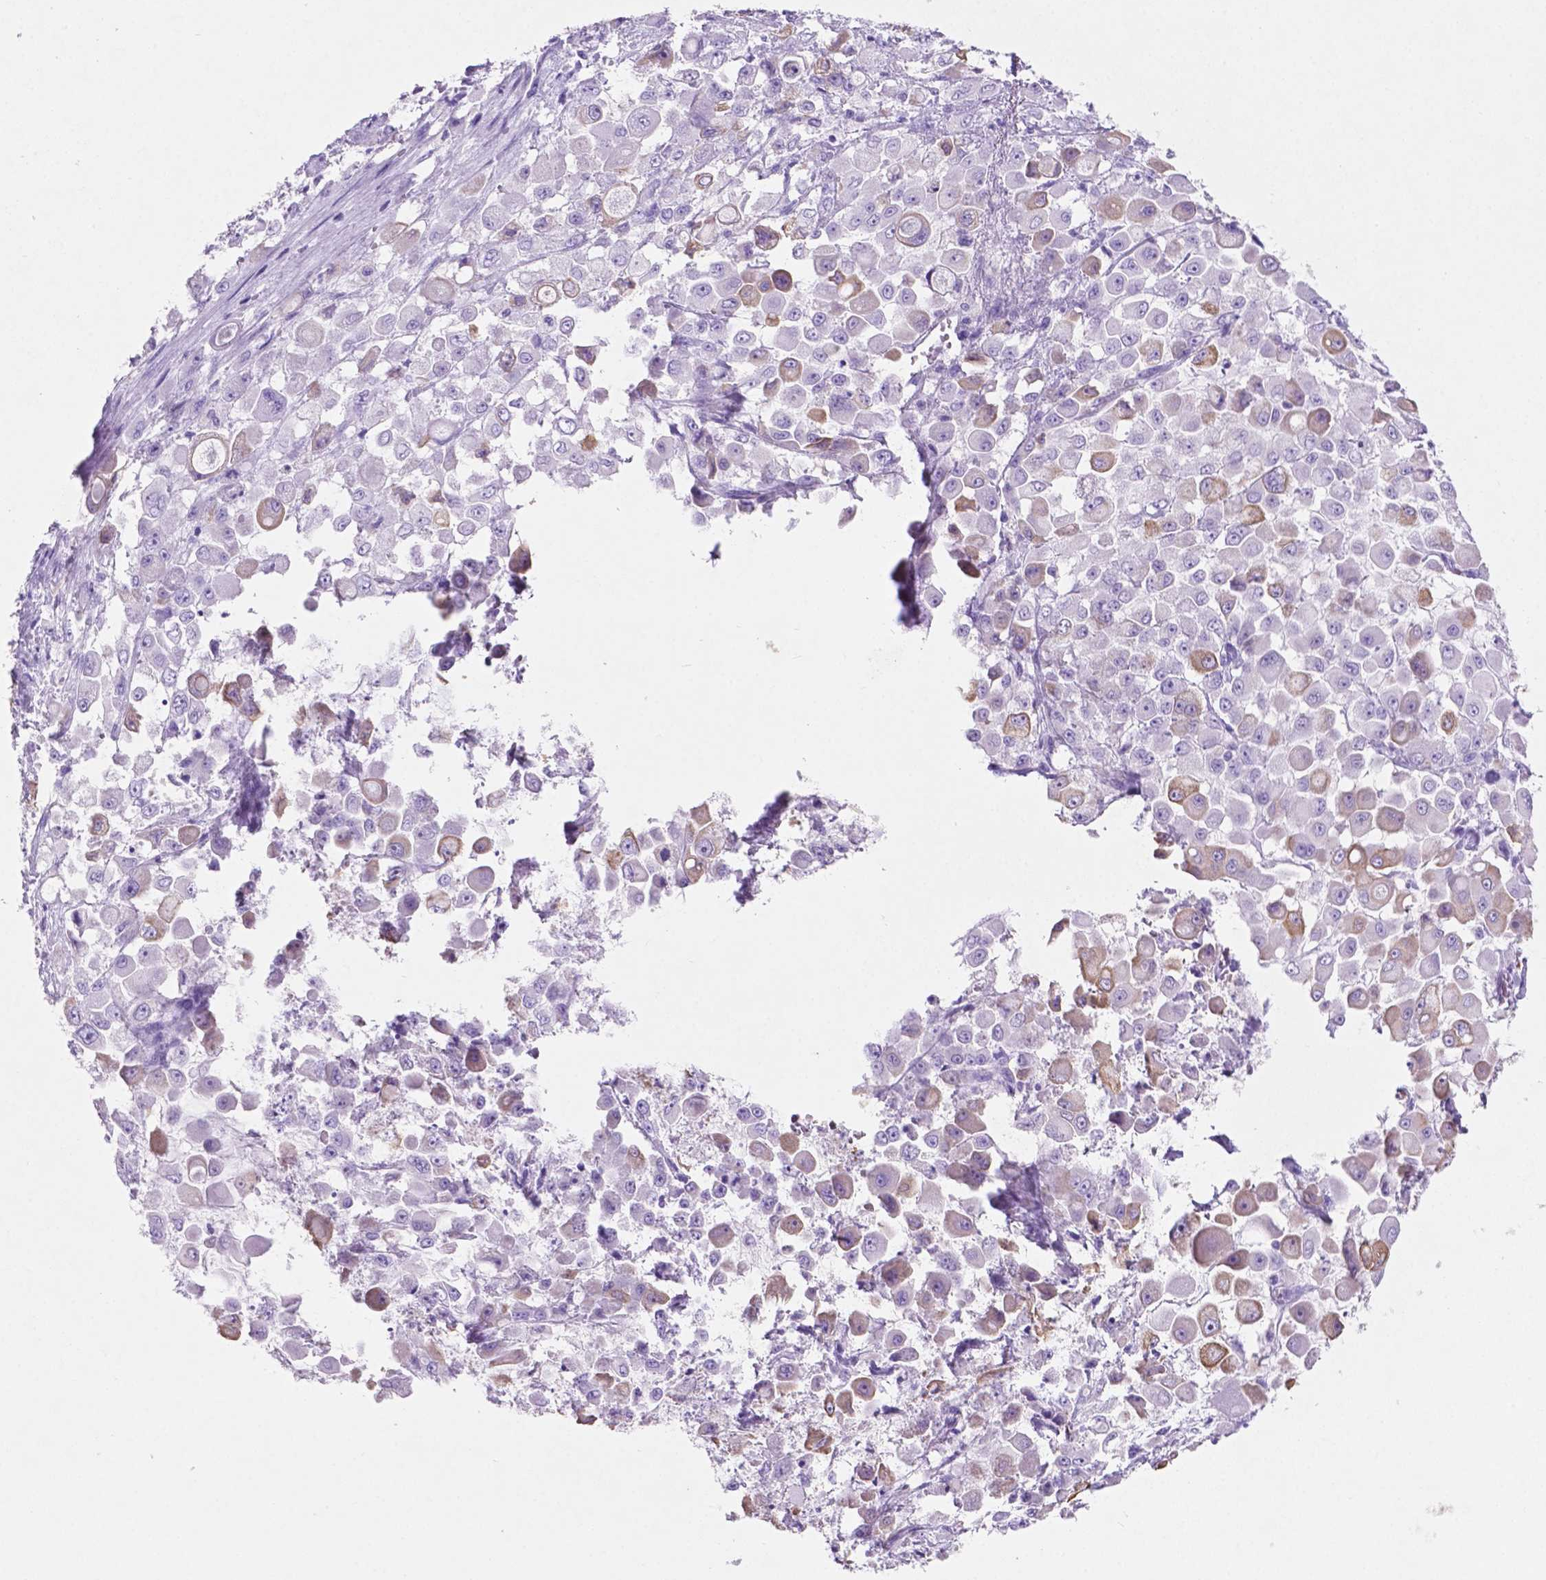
{"staining": {"intensity": "weak", "quantity": "<25%", "location": "cytoplasmic/membranous"}, "tissue": "stomach cancer", "cell_type": "Tumor cells", "image_type": "cancer", "snomed": [{"axis": "morphology", "description": "Adenocarcinoma, NOS"}, {"axis": "topography", "description": "Stomach"}], "caption": "Immunohistochemical staining of human stomach cancer demonstrates no significant expression in tumor cells.", "gene": "POU4F1", "patient": {"sex": "female", "age": 76}}